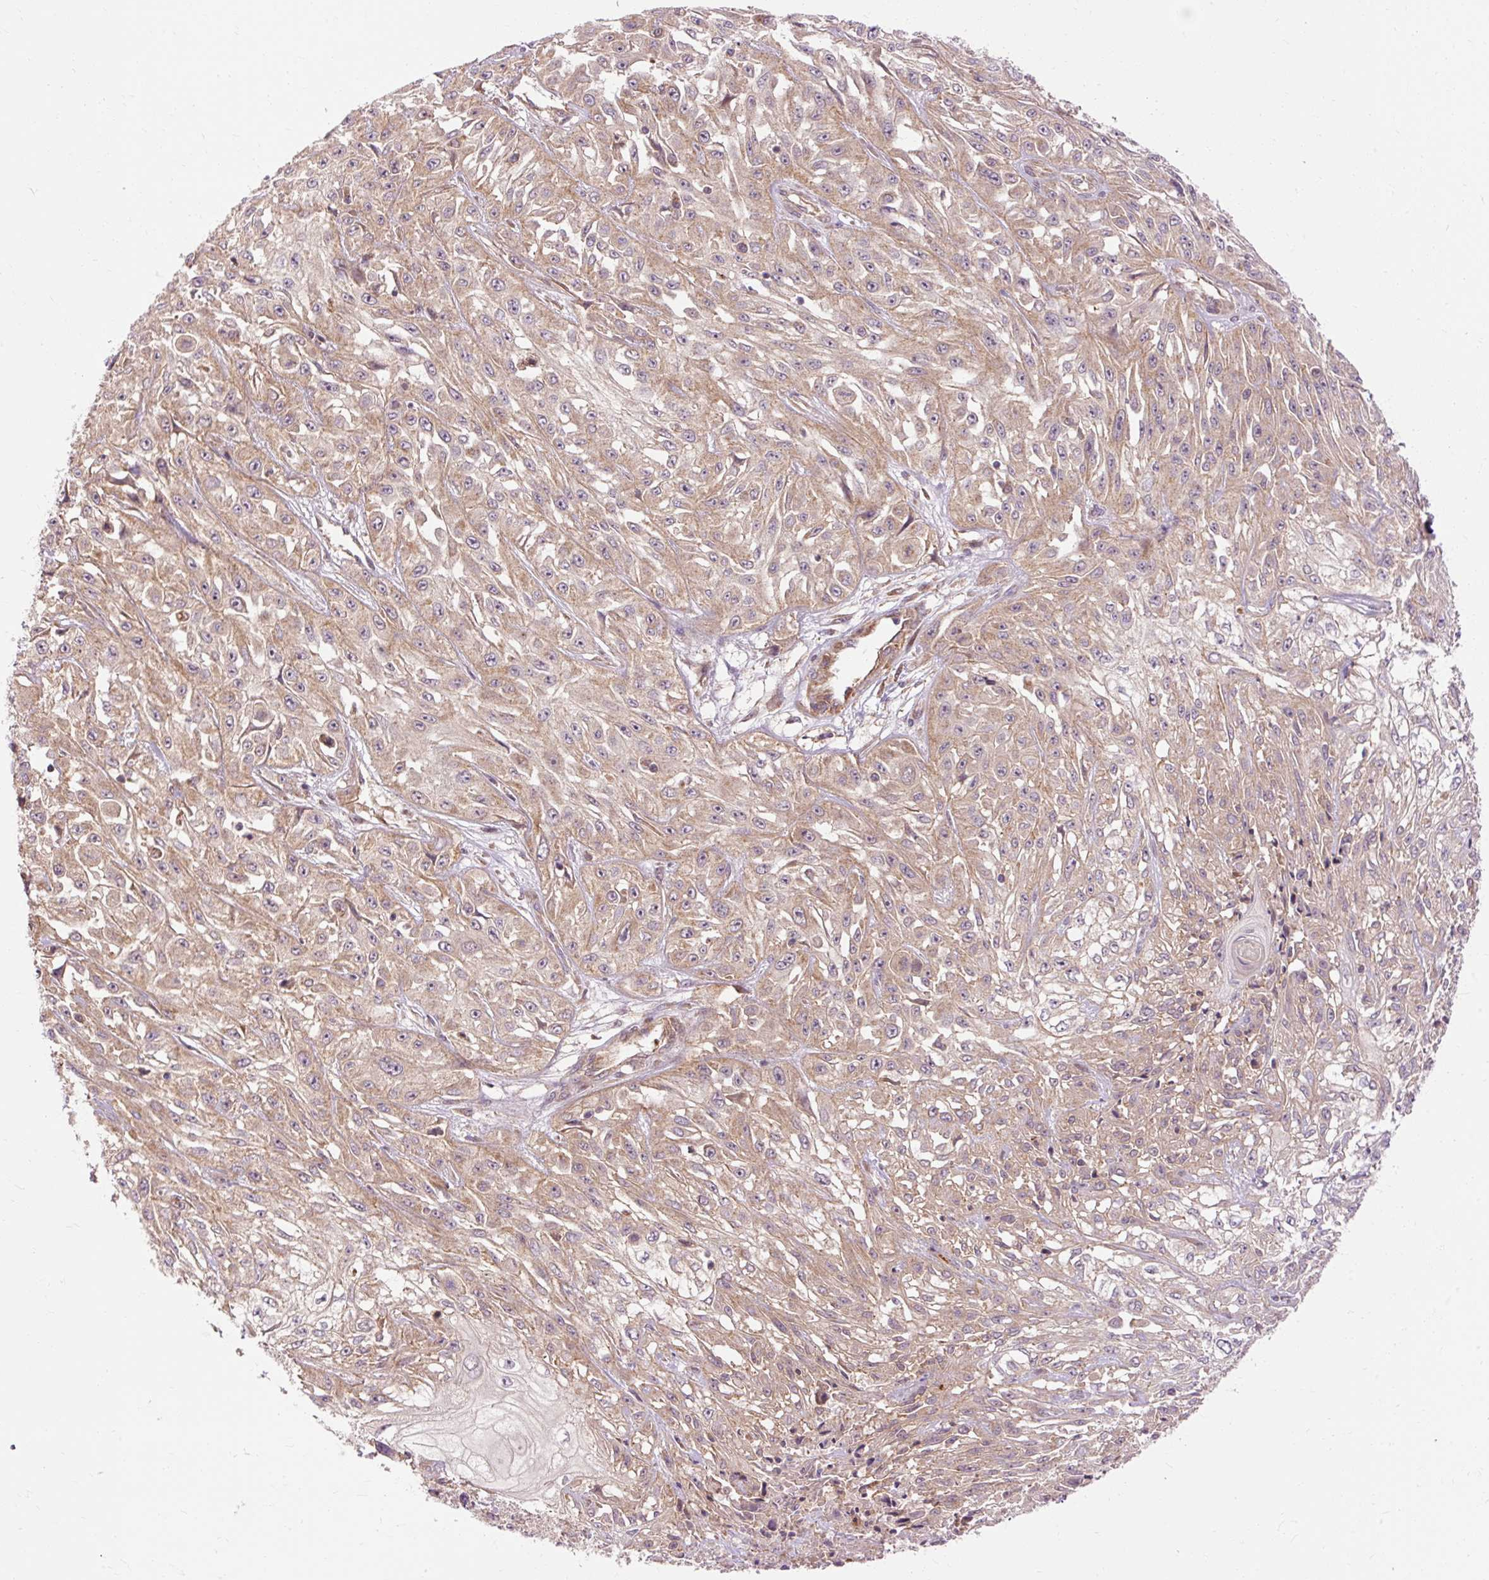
{"staining": {"intensity": "moderate", "quantity": ">75%", "location": "cytoplasmic/membranous"}, "tissue": "skin cancer", "cell_type": "Tumor cells", "image_type": "cancer", "snomed": [{"axis": "morphology", "description": "Squamous cell carcinoma, NOS"}, {"axis": "morphology", "description": "Squamous cell carcinoma, metastatic, NOS"}, {"axis": "topography", "description": "Skin"}, {"axis": "topography", "description": "Lymph node"}], "caption": "Skin cancer stained with a brown dye shows moderate cytoplasmic/membranous positive positivity in about >75% of tumor cells.", "gene": "RIPOR3", "patient": {"sex": "male", "age": 75}}